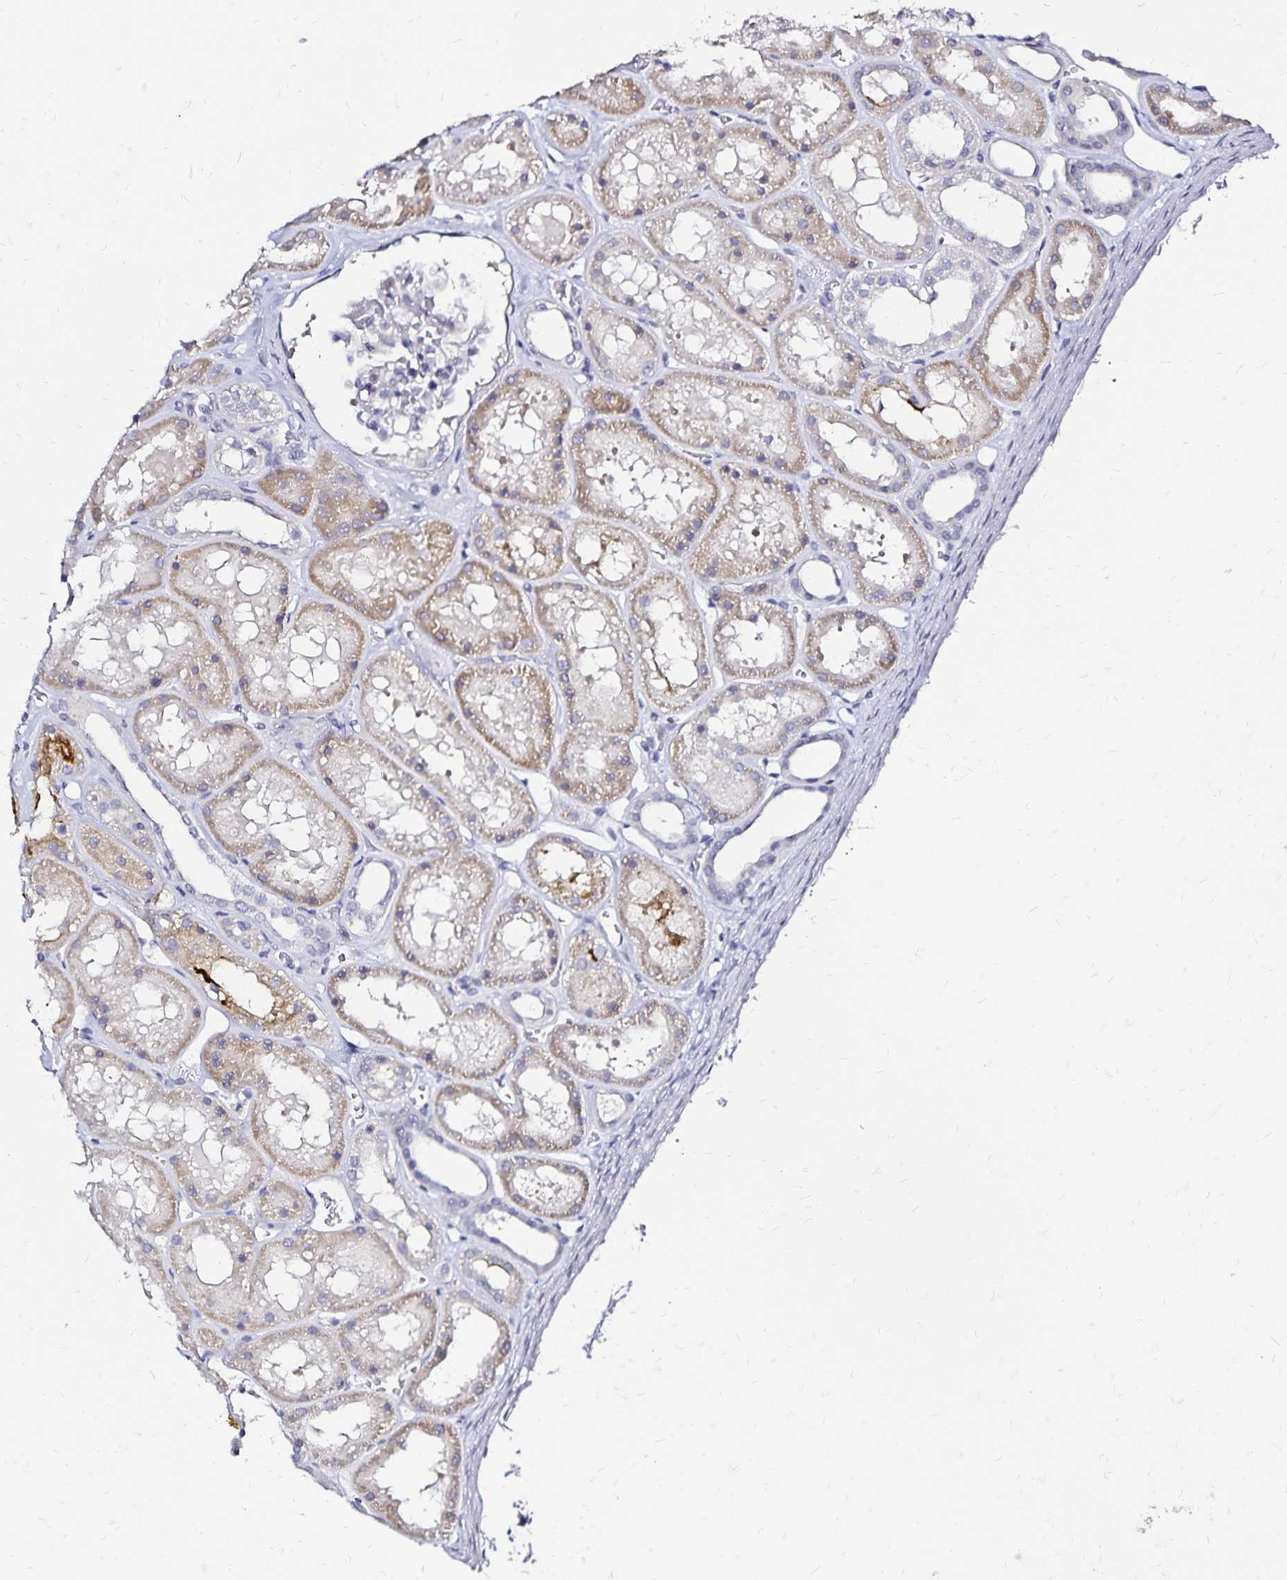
{"staining": {"intensity": "negative", "quantity": "none", "location": "none"}, "tissue": "kidney", "cell_type": "Cells in glomeruli", "image_type": "normal", "snomed": [{"axis": "morphology", "description": "Normal tissue, NOS"}, {"axis": "topography", "description": "Kidney"}], "caption": "This is an IHC micrograph of normal human kidney. There is no staining in cells in glomeruli.", "gene": "SLC5A1", "patient": {"sex": "female", "age": 41}}